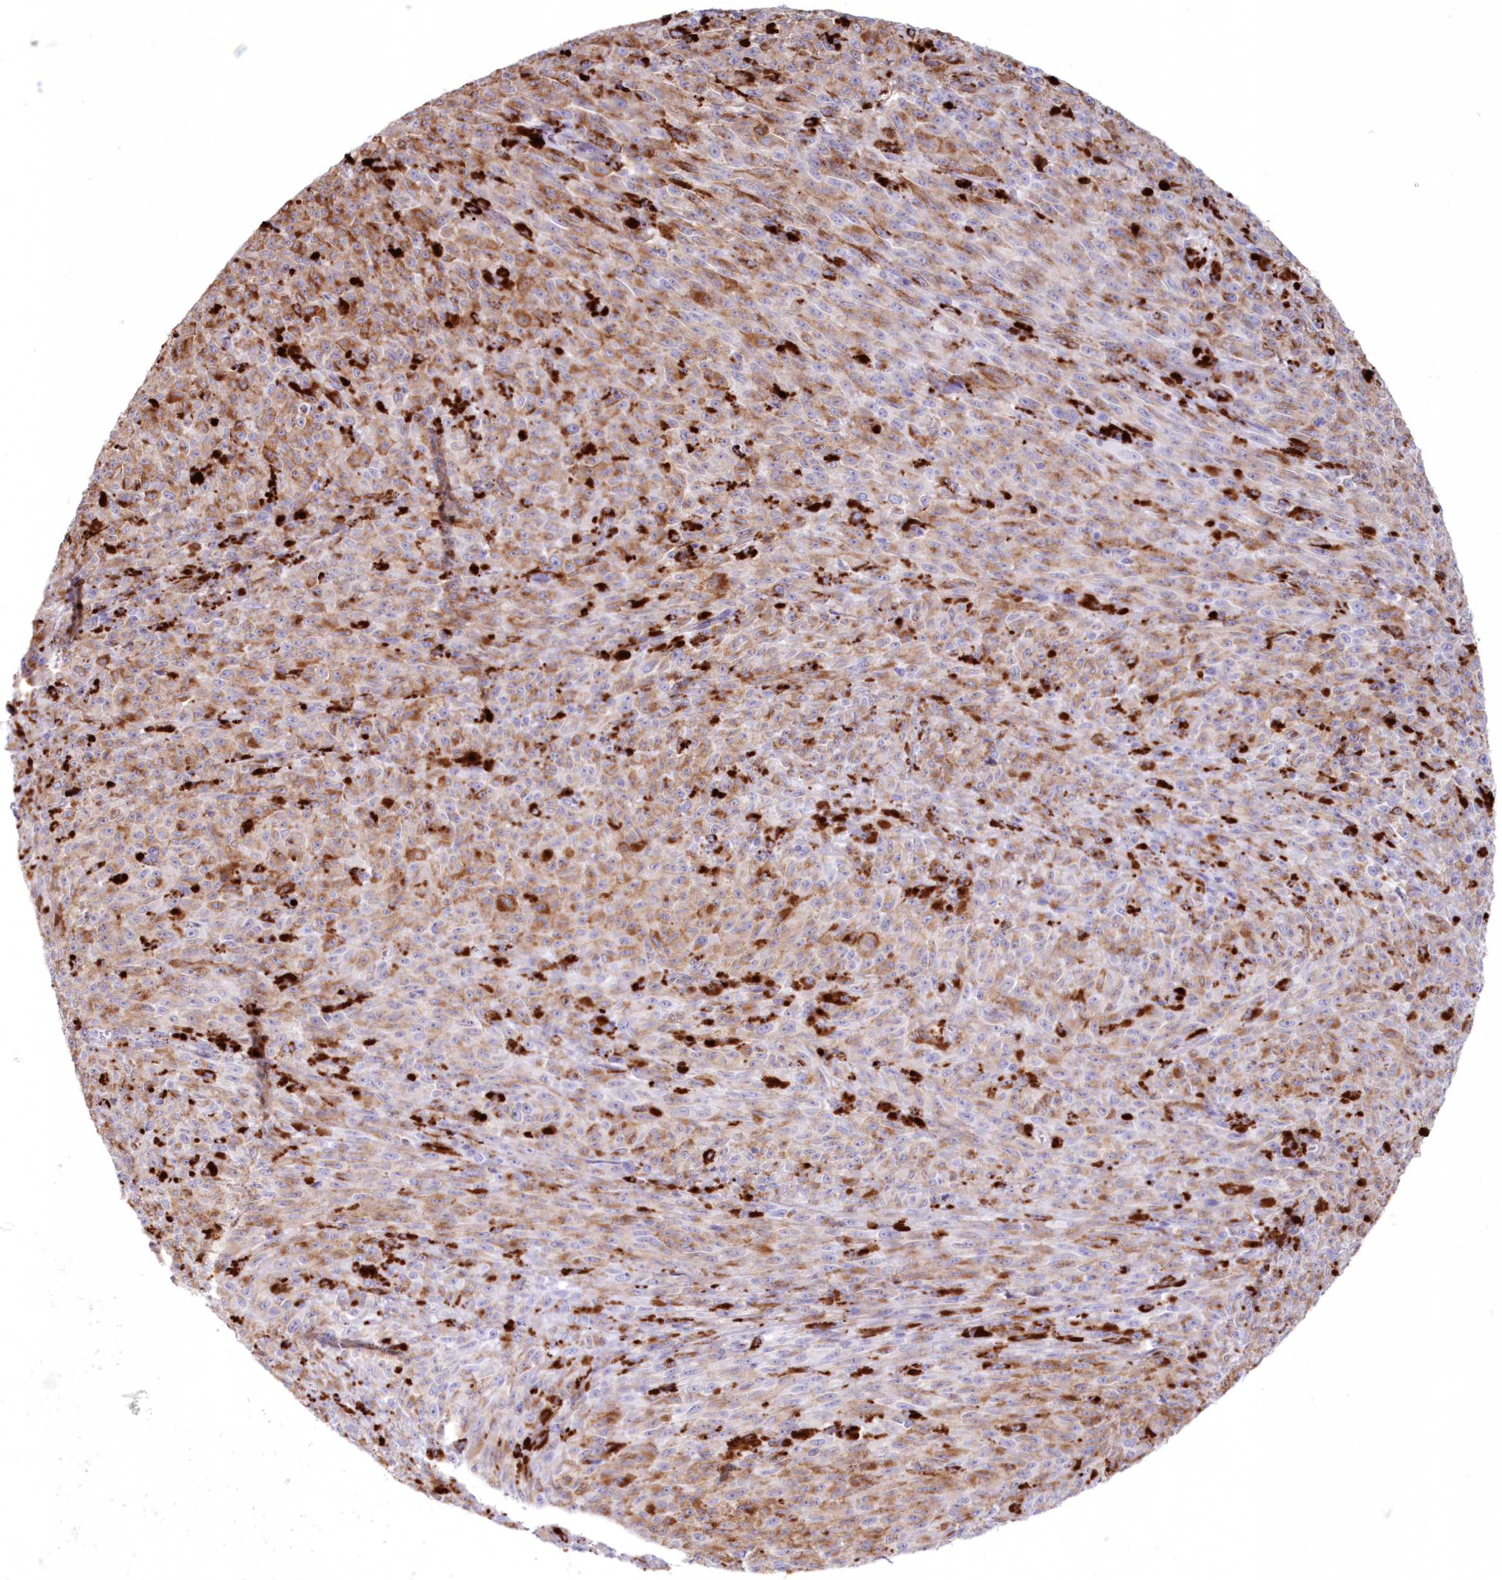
{"staining": {"intensity": "moderate", "quantity": ">75%", "location": "cytoplasmic/membranous"}, "tissue": "melanoma", "cell_type": "Tumor cells", "image_type": "cancer", "snomed": [{"axis": "morphology", "description": "Malignant melanoma, NOS"}, {"axis": "topography", "description": "Skin"}], "caption": "Protein expression analysis of human melanoma reveals moderate cytoplasmic/membranous expression in about >75% of tumor cells.", "gene": "TPP1", "patient": {"sex": "female", "age": 82}}